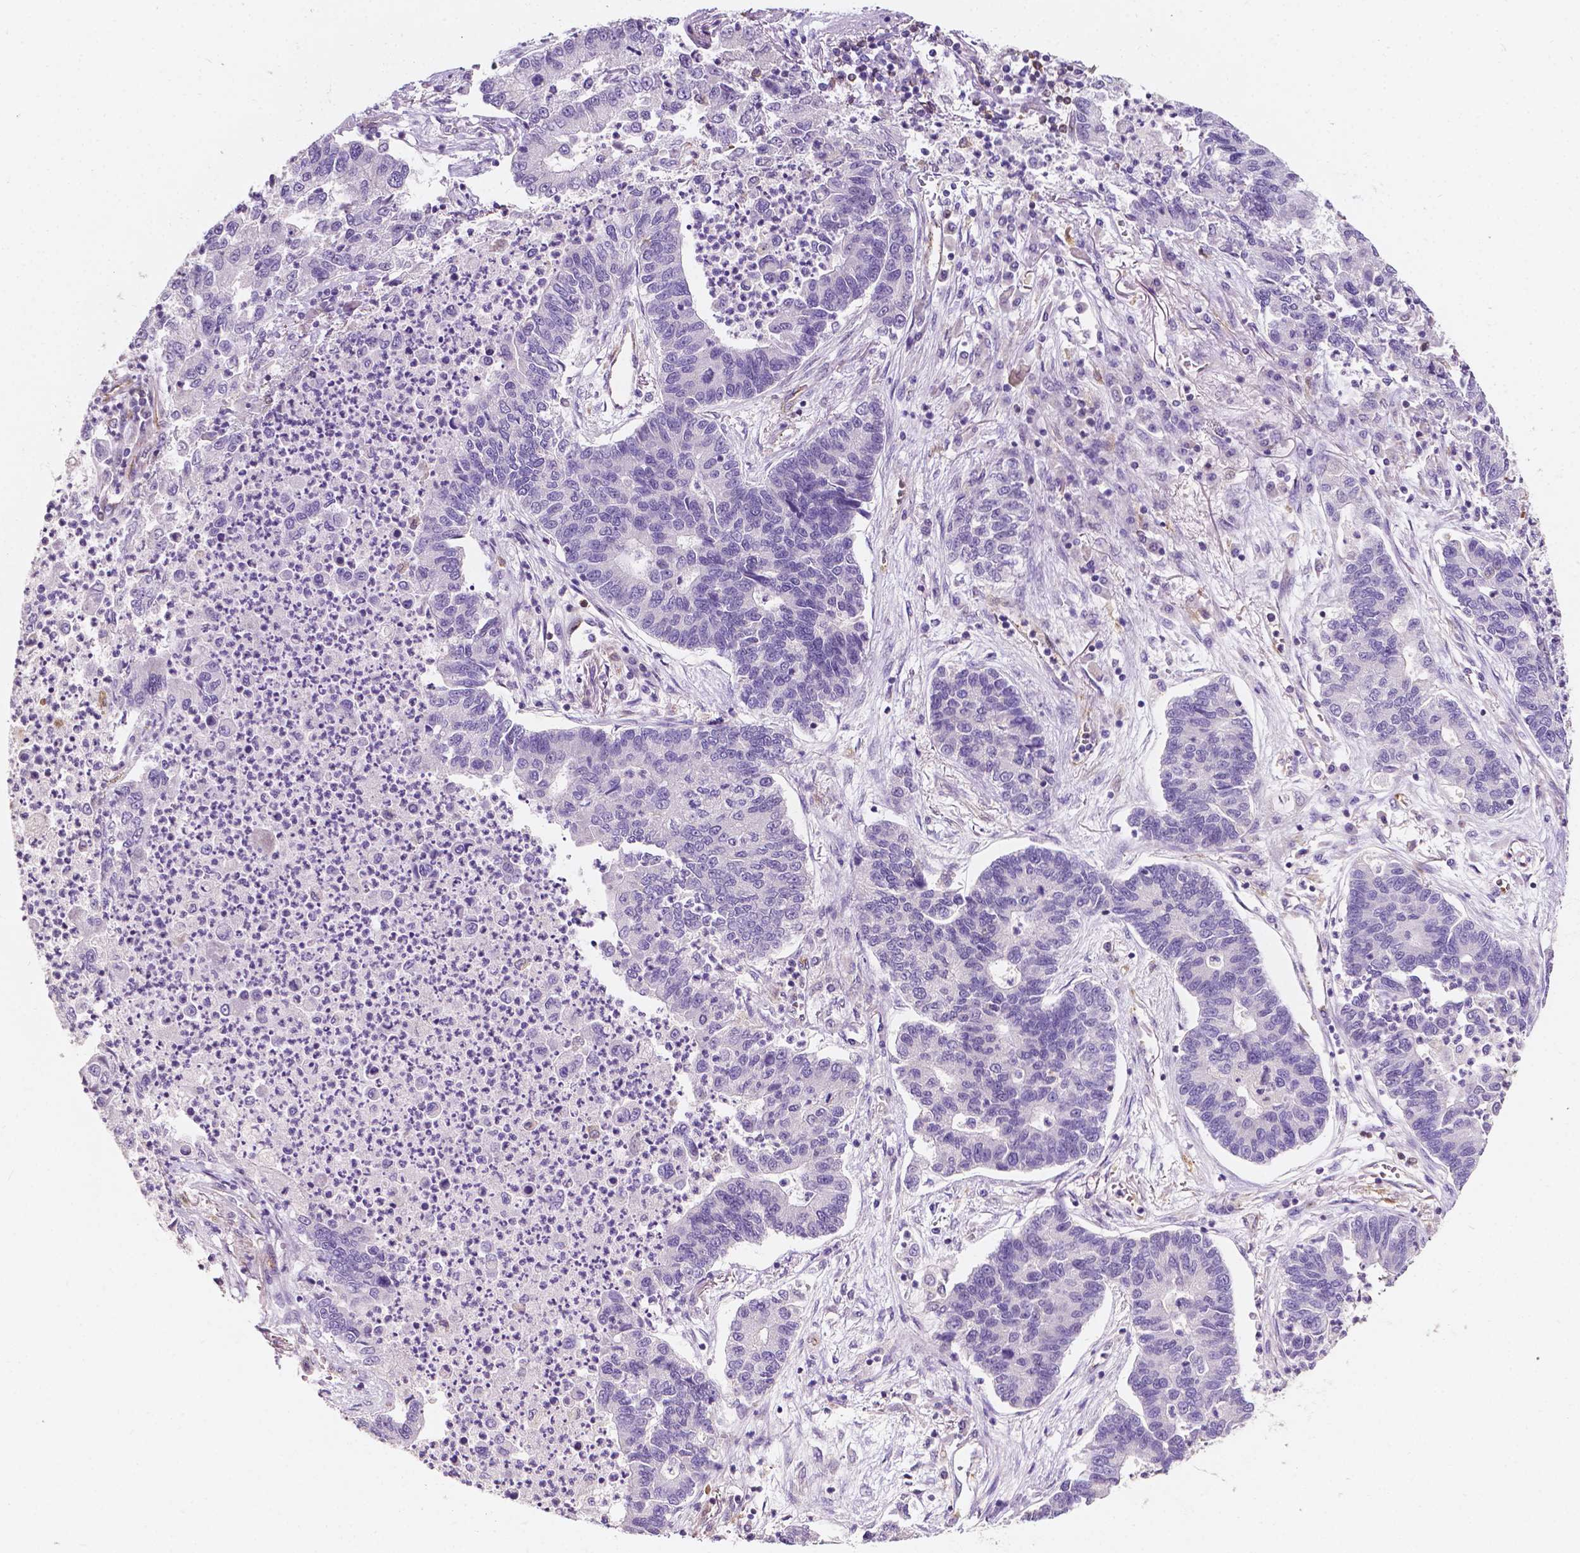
{"staining": {"intensity": "negative", "quantity": "none", "location": "none"}, "tissue": "lung cancer", "cell_type": "Tumor cells", "image_type": "cancer", "snomed": [{"axis": "morphology", "description": "Adenocarcinoma, NOS"}, {"axis": "topography", "description": "Lung"}], "caption": "DAB (3,3'-diaminobenzidine) immunohistochemical staining of human lung cancer (adenocarcinoma) displays no significant positivity in tumor cells.", "gene": "SLC22A4", "patient": {"sex": "female", "age": 57}}